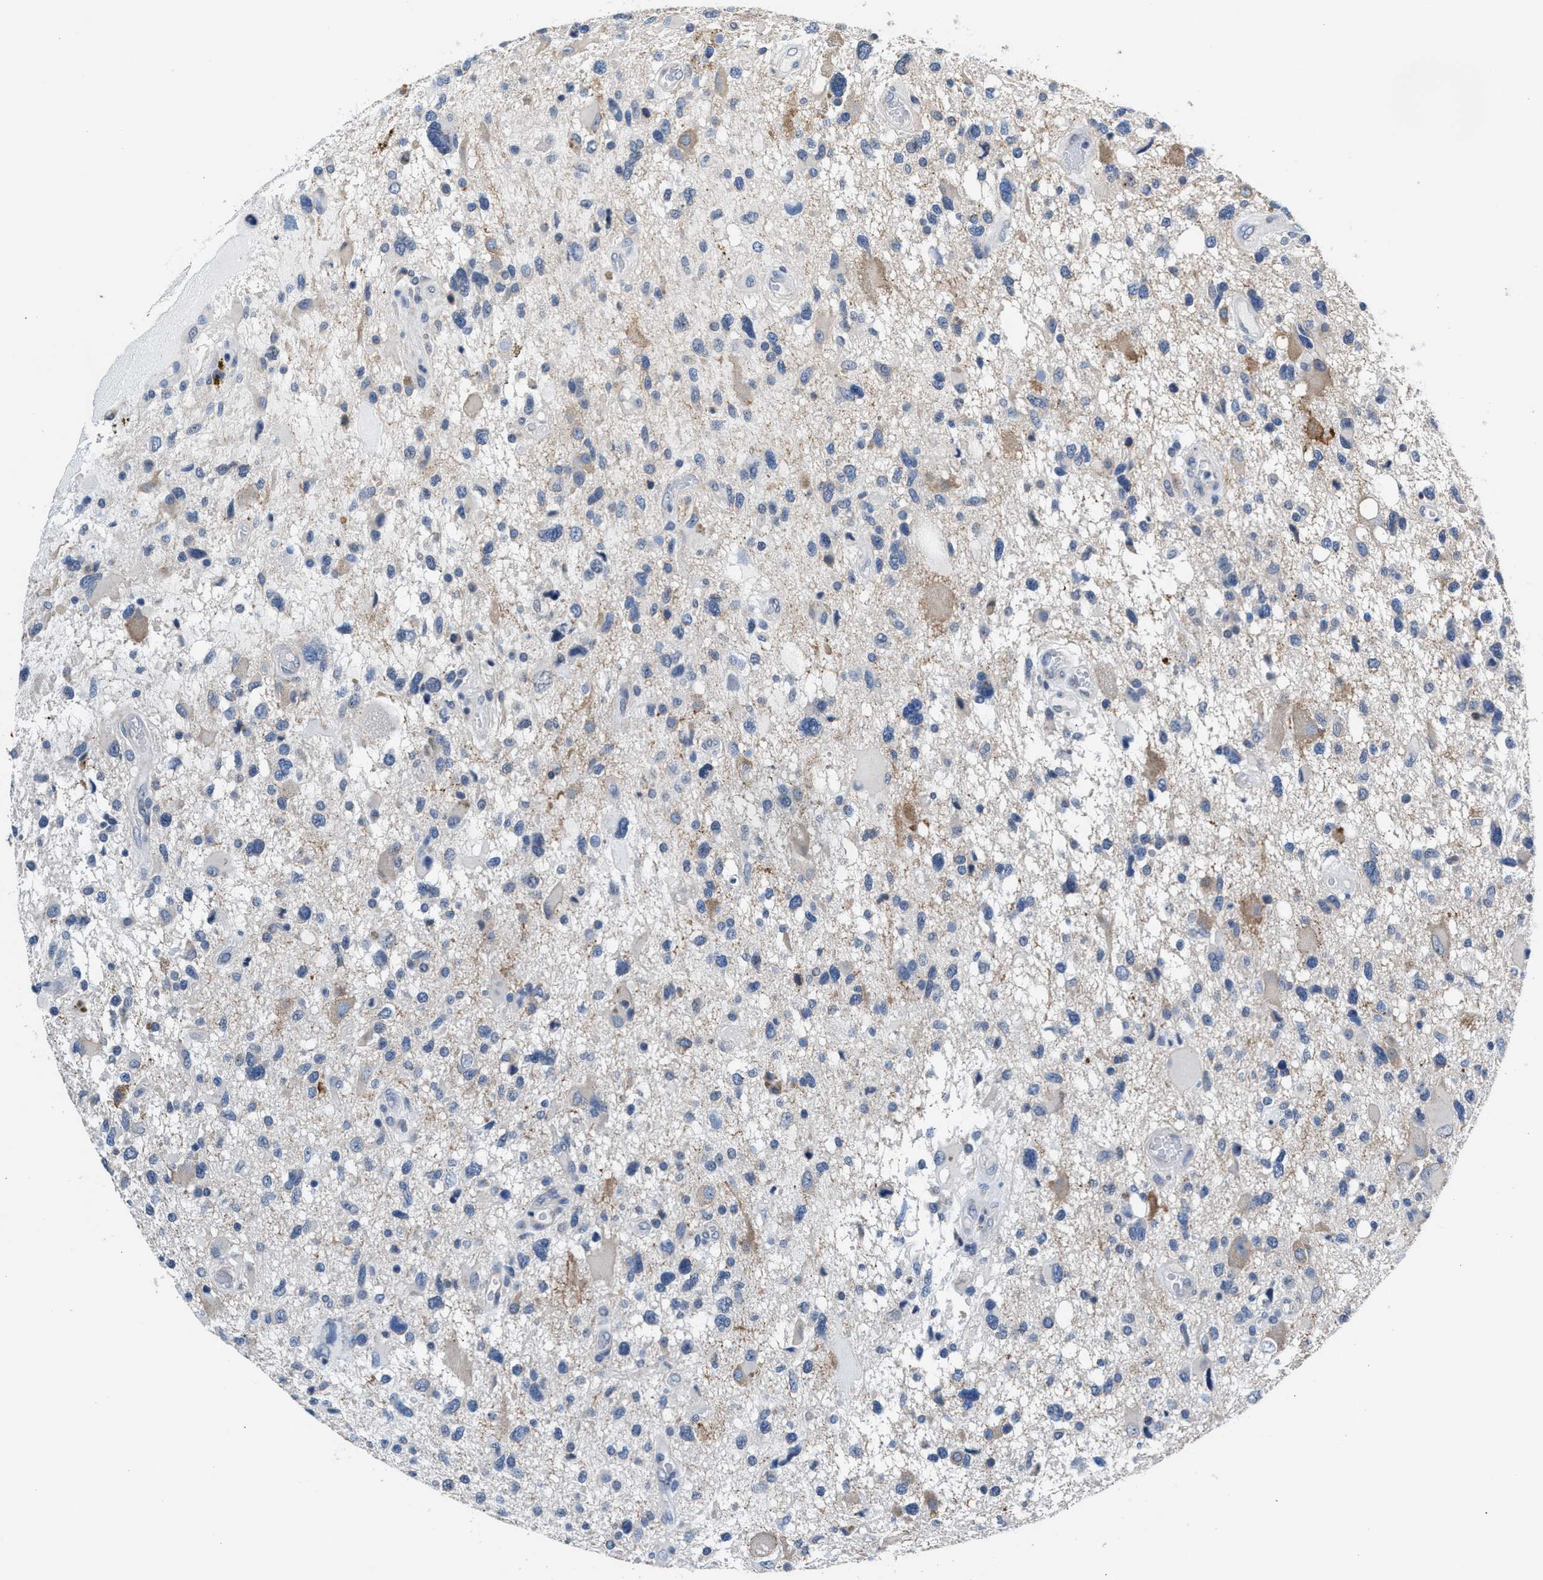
{"staining": {"intensity": "negative", "quantity": "none", "location": "none"}, "tissue": "glioma", "cell_type": "Tumor cells", "image_type": "cancer", "snomed": [{"axis": "morphology", "description": "Glioma, malignant, High grade"}, {"axis": "topography", "description": "Brain"}], "caption": "DAB immunohistochemical staining of glioma shows no significant positivity in tumor cells.", "gene": "MYH3", "patient": {"sex": "male", "age": 33}}